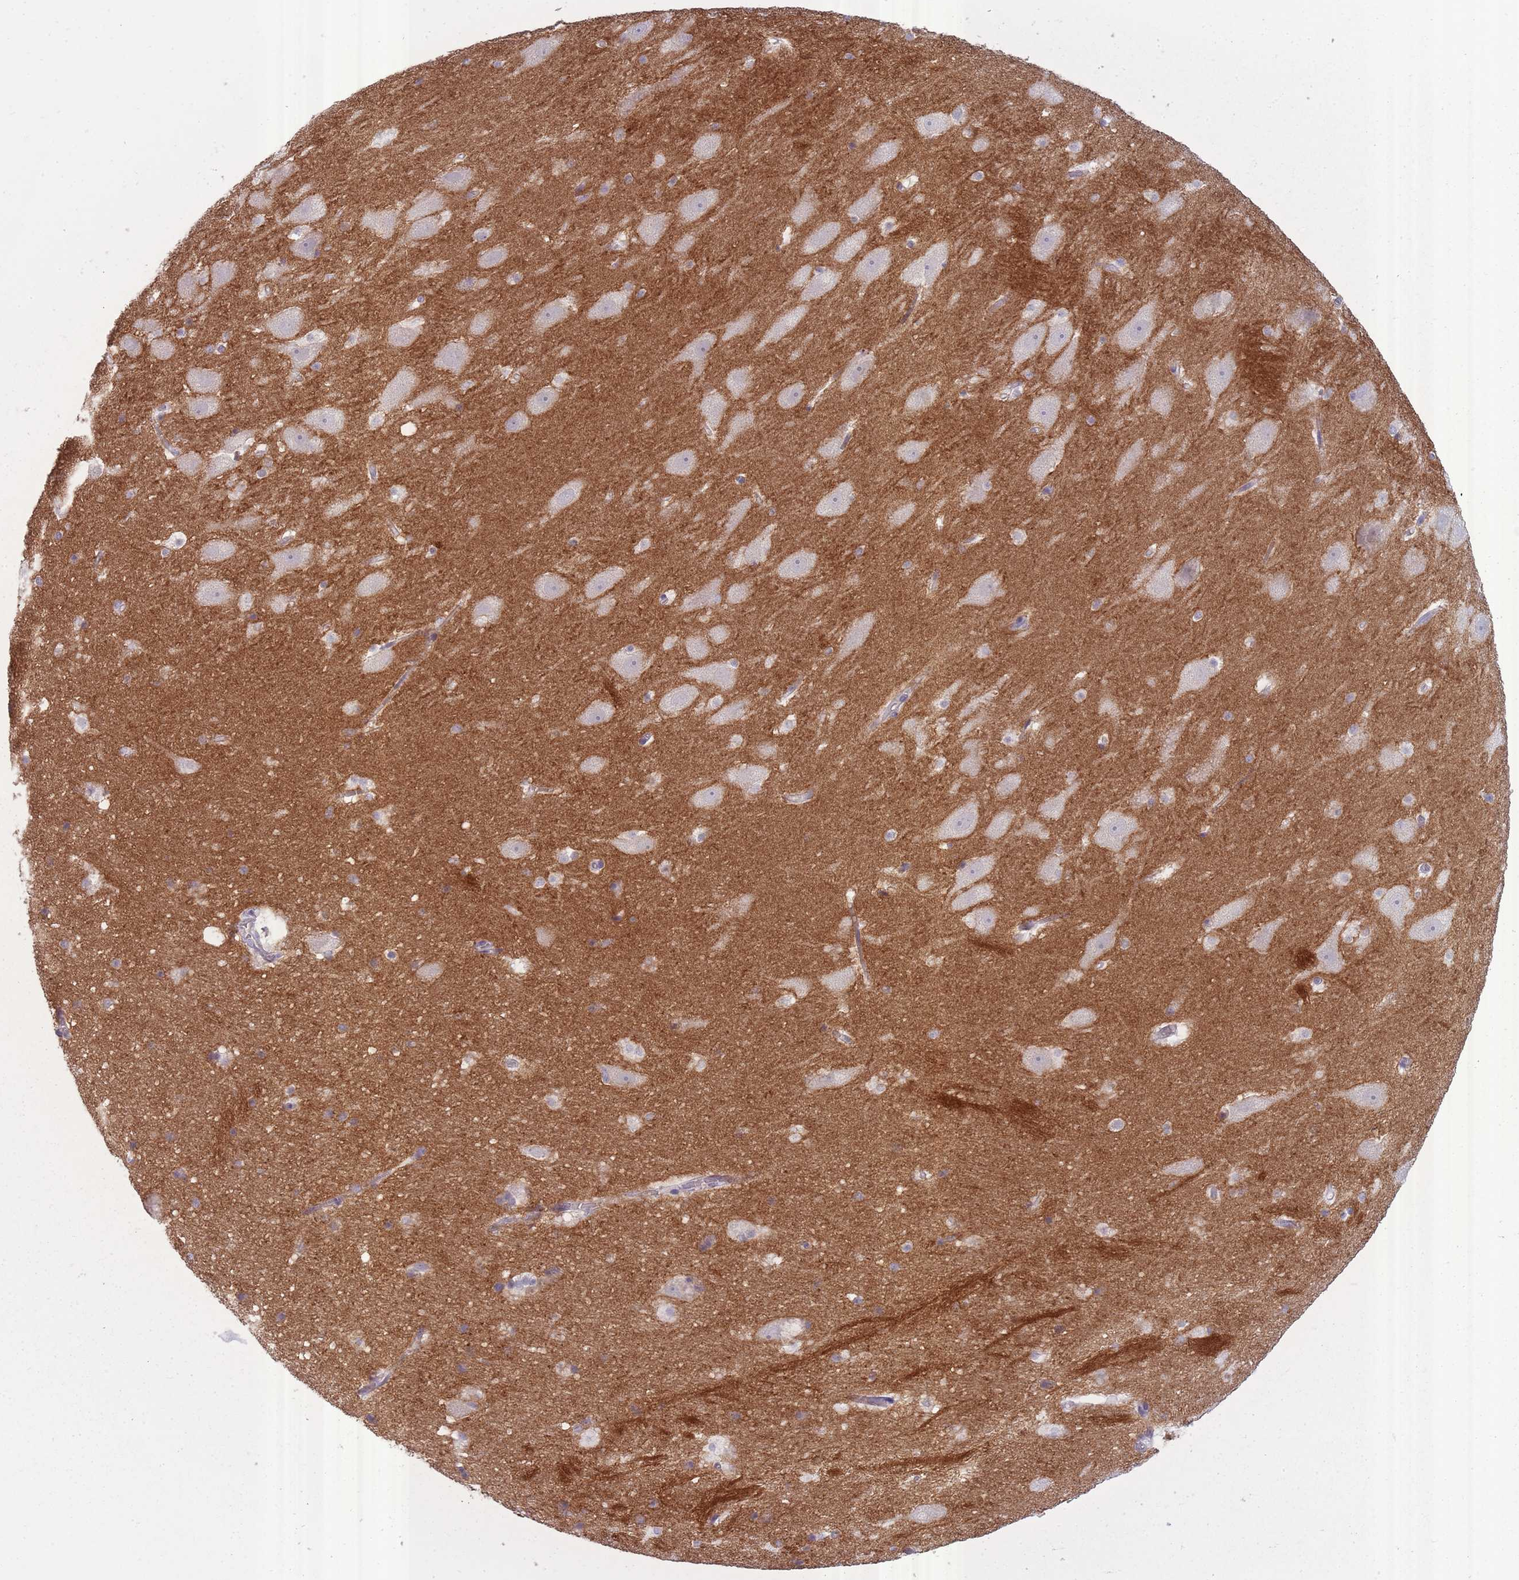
{"staining": {"intensity": "weak", "quantity": "<25%", "location": "cytoplasmic/membranous"}, "tissue": "hippocampus", "cell_type": "Glial cells", "image_type": "normal", "snomed": [{"axis": "morphology", "description": "Normal tissue, NOS"}, {"axis": "topography", "description": "Hippocampus"}], "caption": "This is a micrograph of IHC staining of normal hippocampus, which shows no staining in glial cells. (Brightfield microscopy of DAB (3,3'-diaminobenzidine) immunohistochemistry (IHC) at high magnification).", "gene": "SLC8A2", "patient": {"sex": "male", "age": 37}}